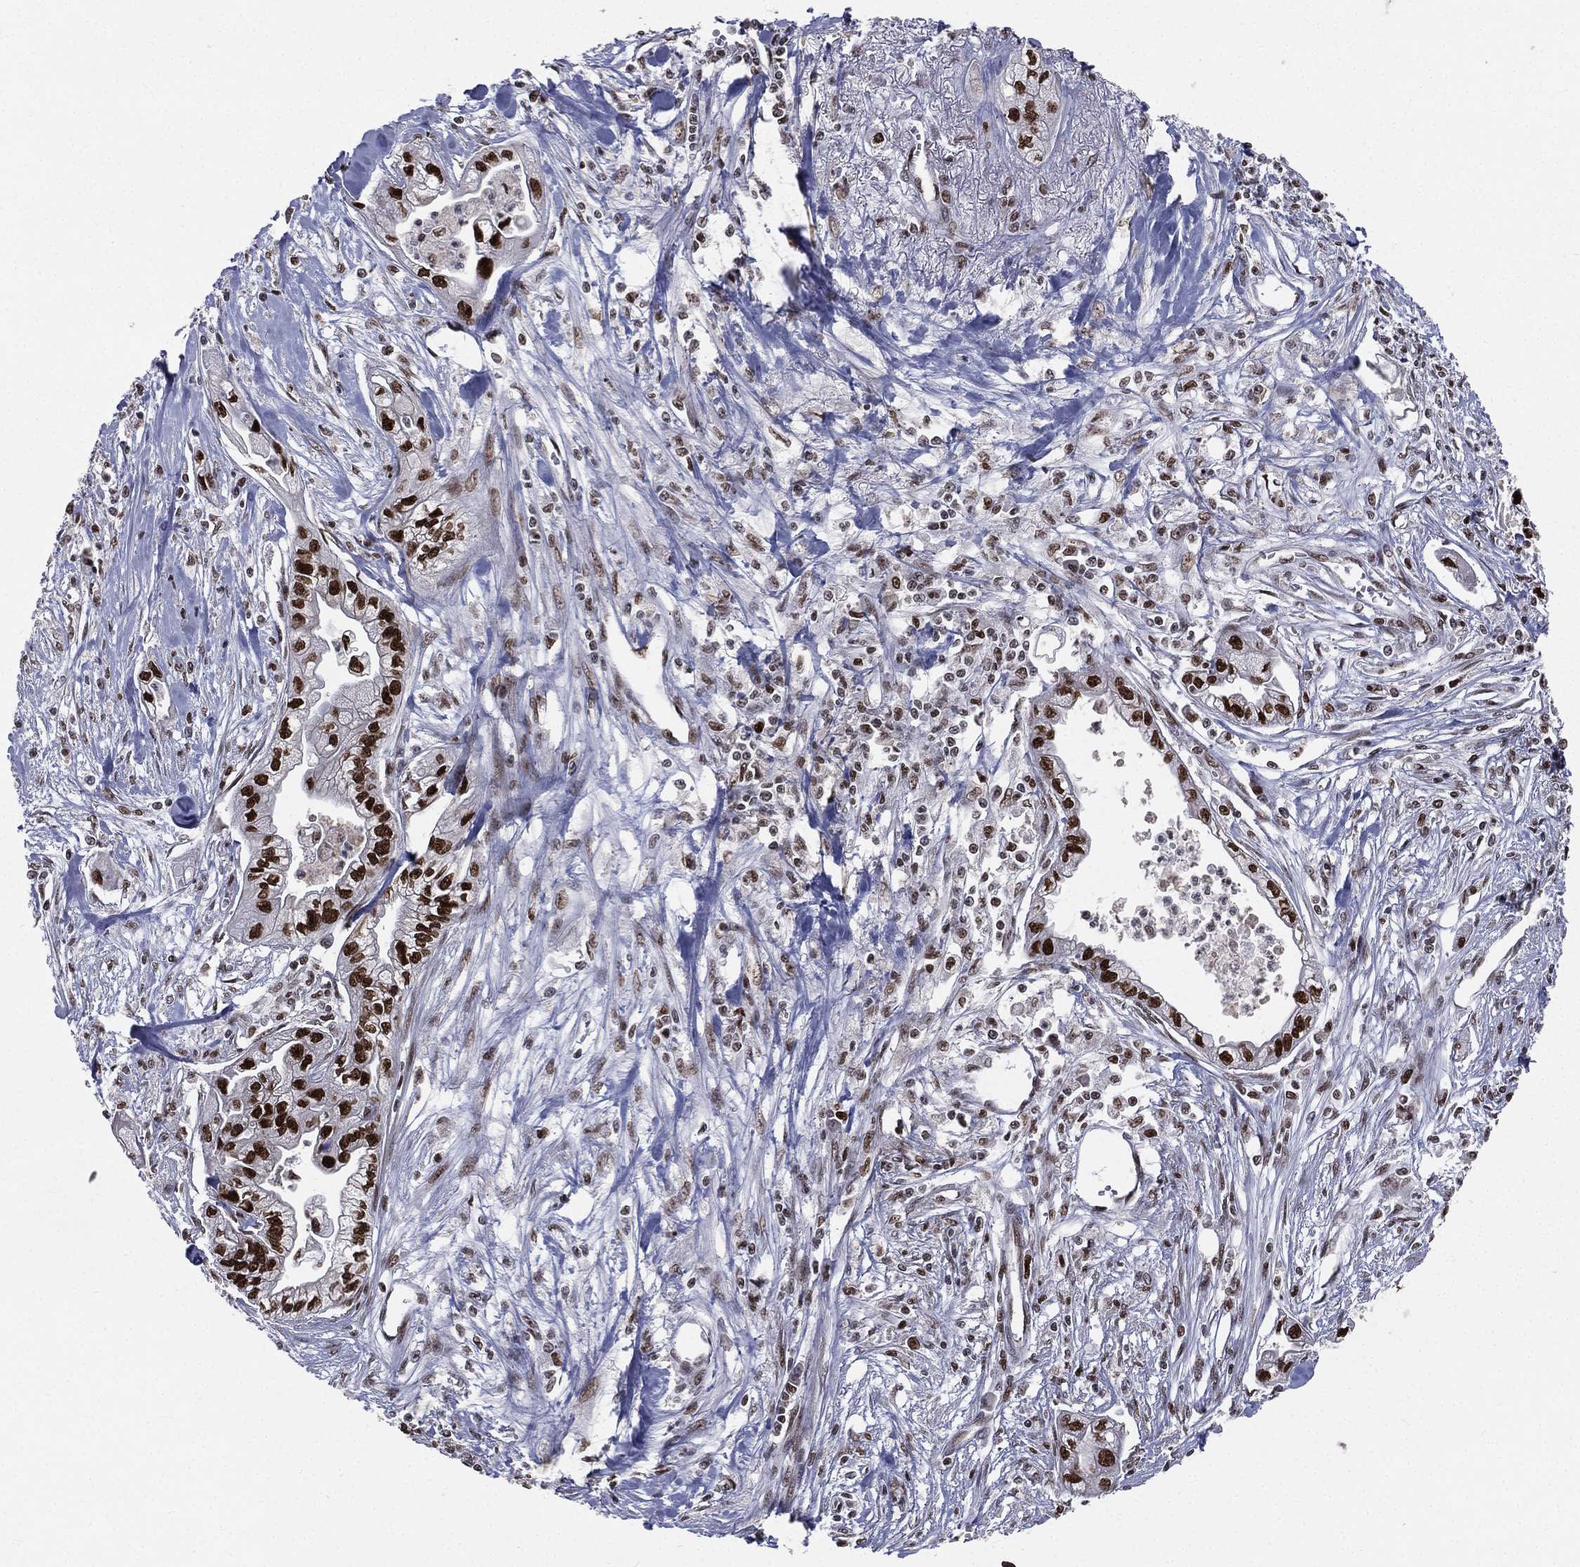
{"staining": {"intensity": "strong", "quantity": ">75%", "location": "nuclear"}, "tissue": "pancreatic cancer", "cell_type": "Tumor cells", "image_type": "cancer", "snomed": [{"axis": "morphology", "description": "Adenocarcinoma, NOS"}, {"axis": "topography", "description": "Pancreas"}], "caption": "This image displays immunohistochemistry (IHC) staining of adenocarcinoma (pancreatic), with high strong nuclear staining in approximately >75% of tumor cells.", "gene": "POLB", "patient": {"sex": "male", "age": 70}}